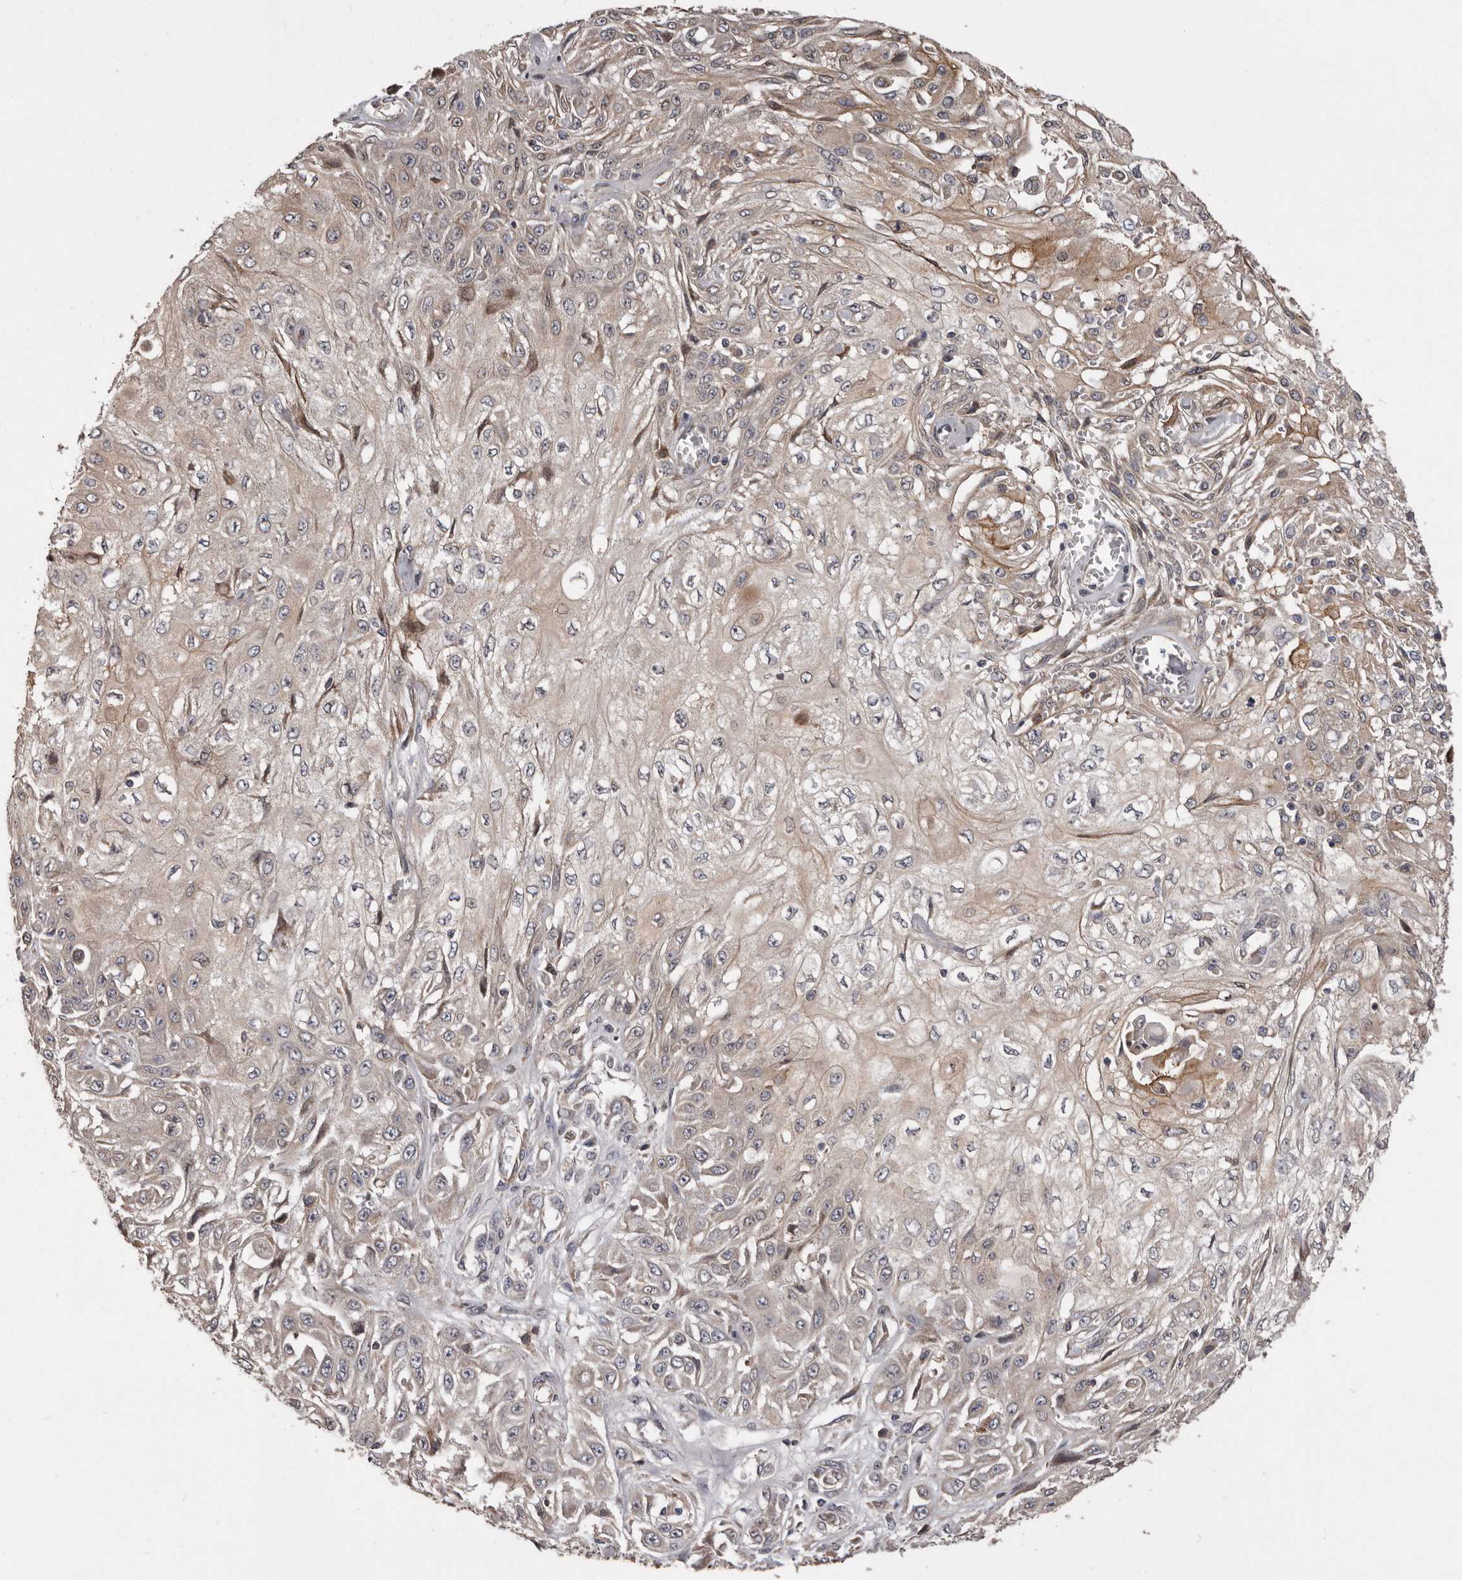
{"staining": {"intensity": "moderate", "quantity": "<25%", "location": "cytoplasmic/membranous"}, "tissue": "skin cancer", "cell_type": "Tumor cells", "image_type": "cancer", "snomed": [{"axis": "morphology", "description": "Squamous cell carcinoma, NOS"}, {"axis": "morphology", "description": "Squamous cell carcinoma, metastatic, NOS"}, {"axis": "topography", "description": "Skin"}, {"axis": "topography", "description": "Lymph node"}], "caption": "Immunohistochemical staining of human skin squamous cell carcinoma exhibits low levels of moderate cytoplasmic/membranous protein positivity in about <25% of tumor cells.", "gene": "ARMCX1", "patient": {"sex": "male", "age": 75}}